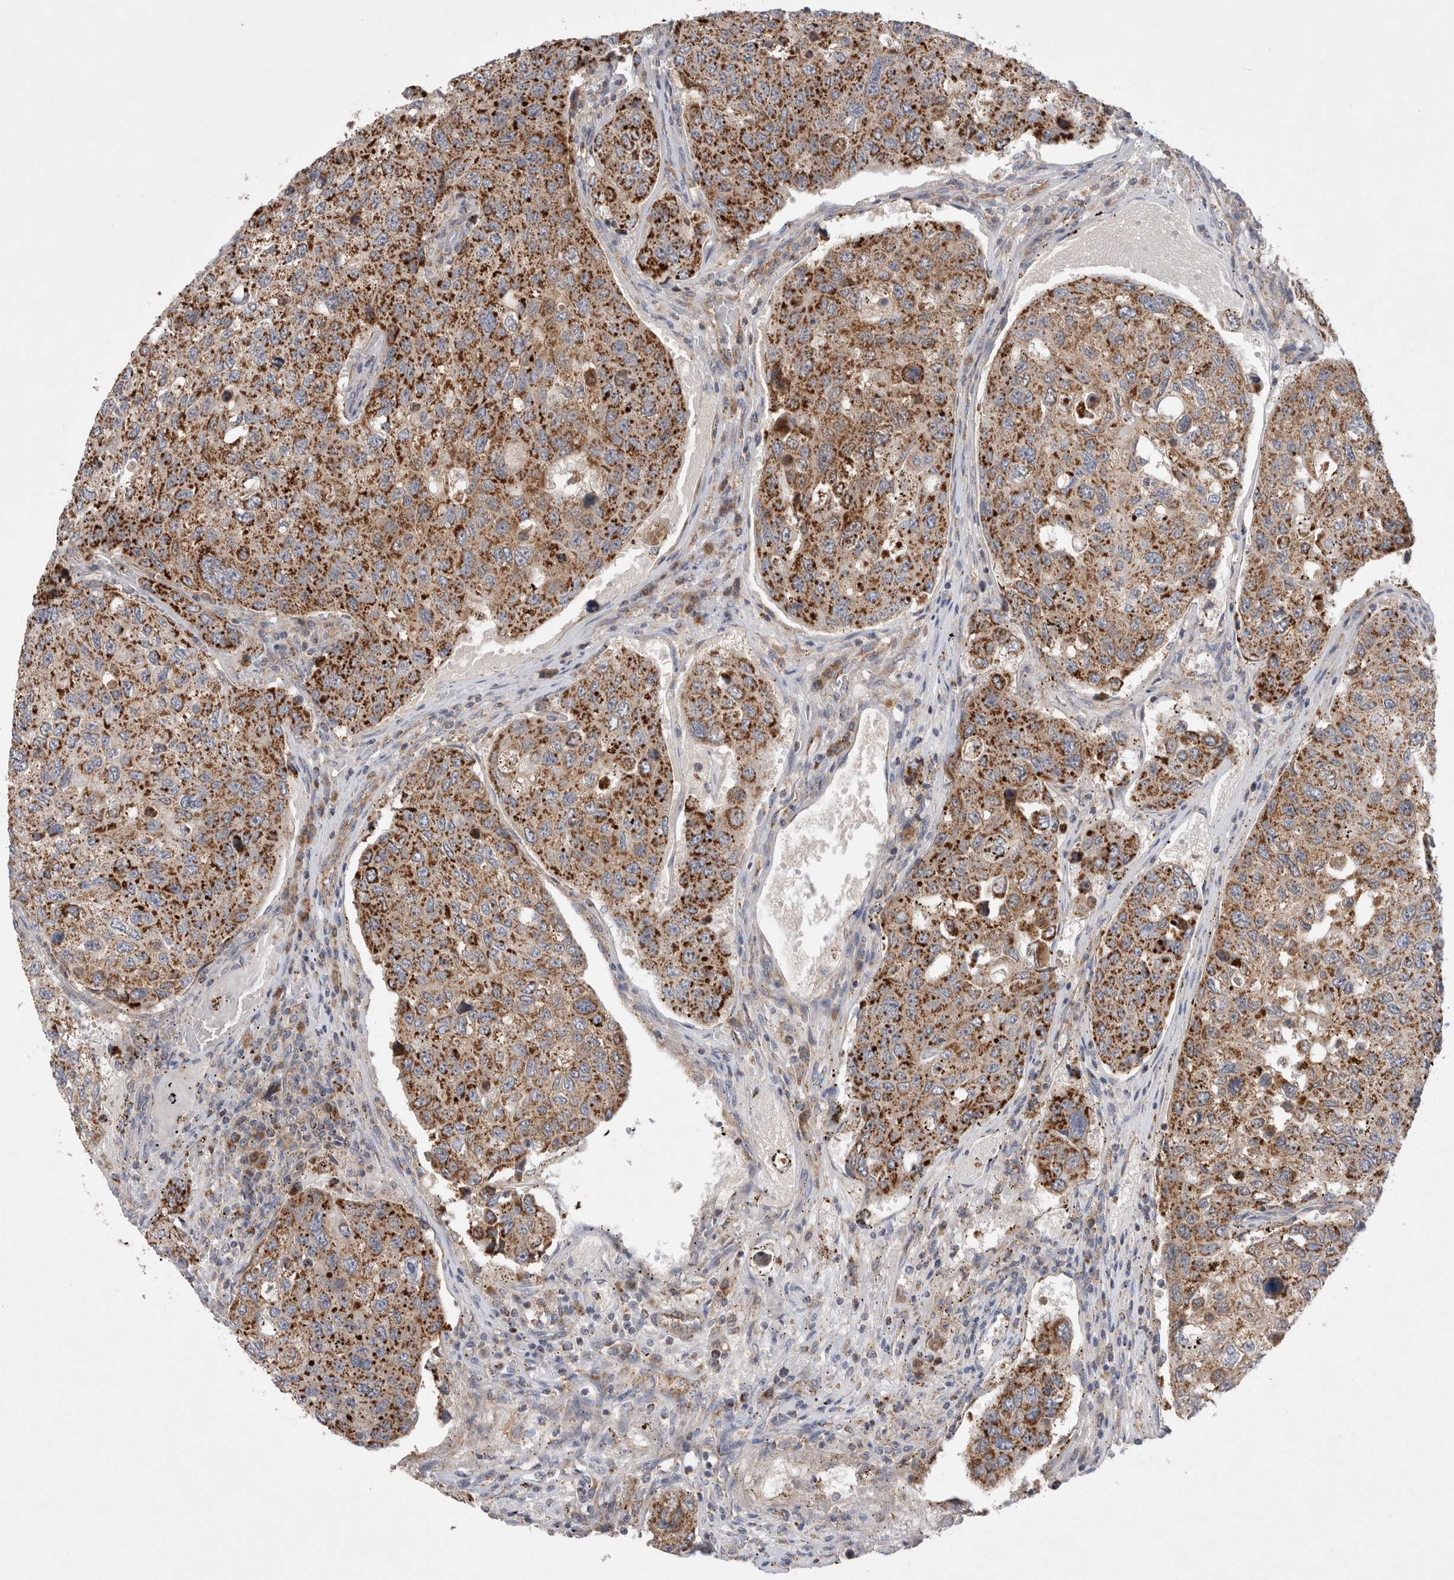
{"staining": {"intensity": "strong", "quantity": ">75%", "location": "cytoplasmic/membranous"}, "tissue": "urothelial cancer", "cell_type": "Tumor cells", "image_type": "cancer", "snomed": [{"axis": "morphology", "description": "Urothelial carcinoma, High grade"}, {"axis": "topography", "description": "Lymph node"}, {"axis": "topography", "description": "Urinary bladder"}], "caption": "Immunohistochemistry (IHC) histopathology image of neoplastic tissue: human high-grade urothelial carcinoma stained using IHC displays high levels of strong protein expression localized specifically in the cytoplasmic/membranous of tumor cells, appearing as a cytoplasmic/membranous brown color.", "gene": "MRPS28", "patient": {"sex": "male", "age": 51}}